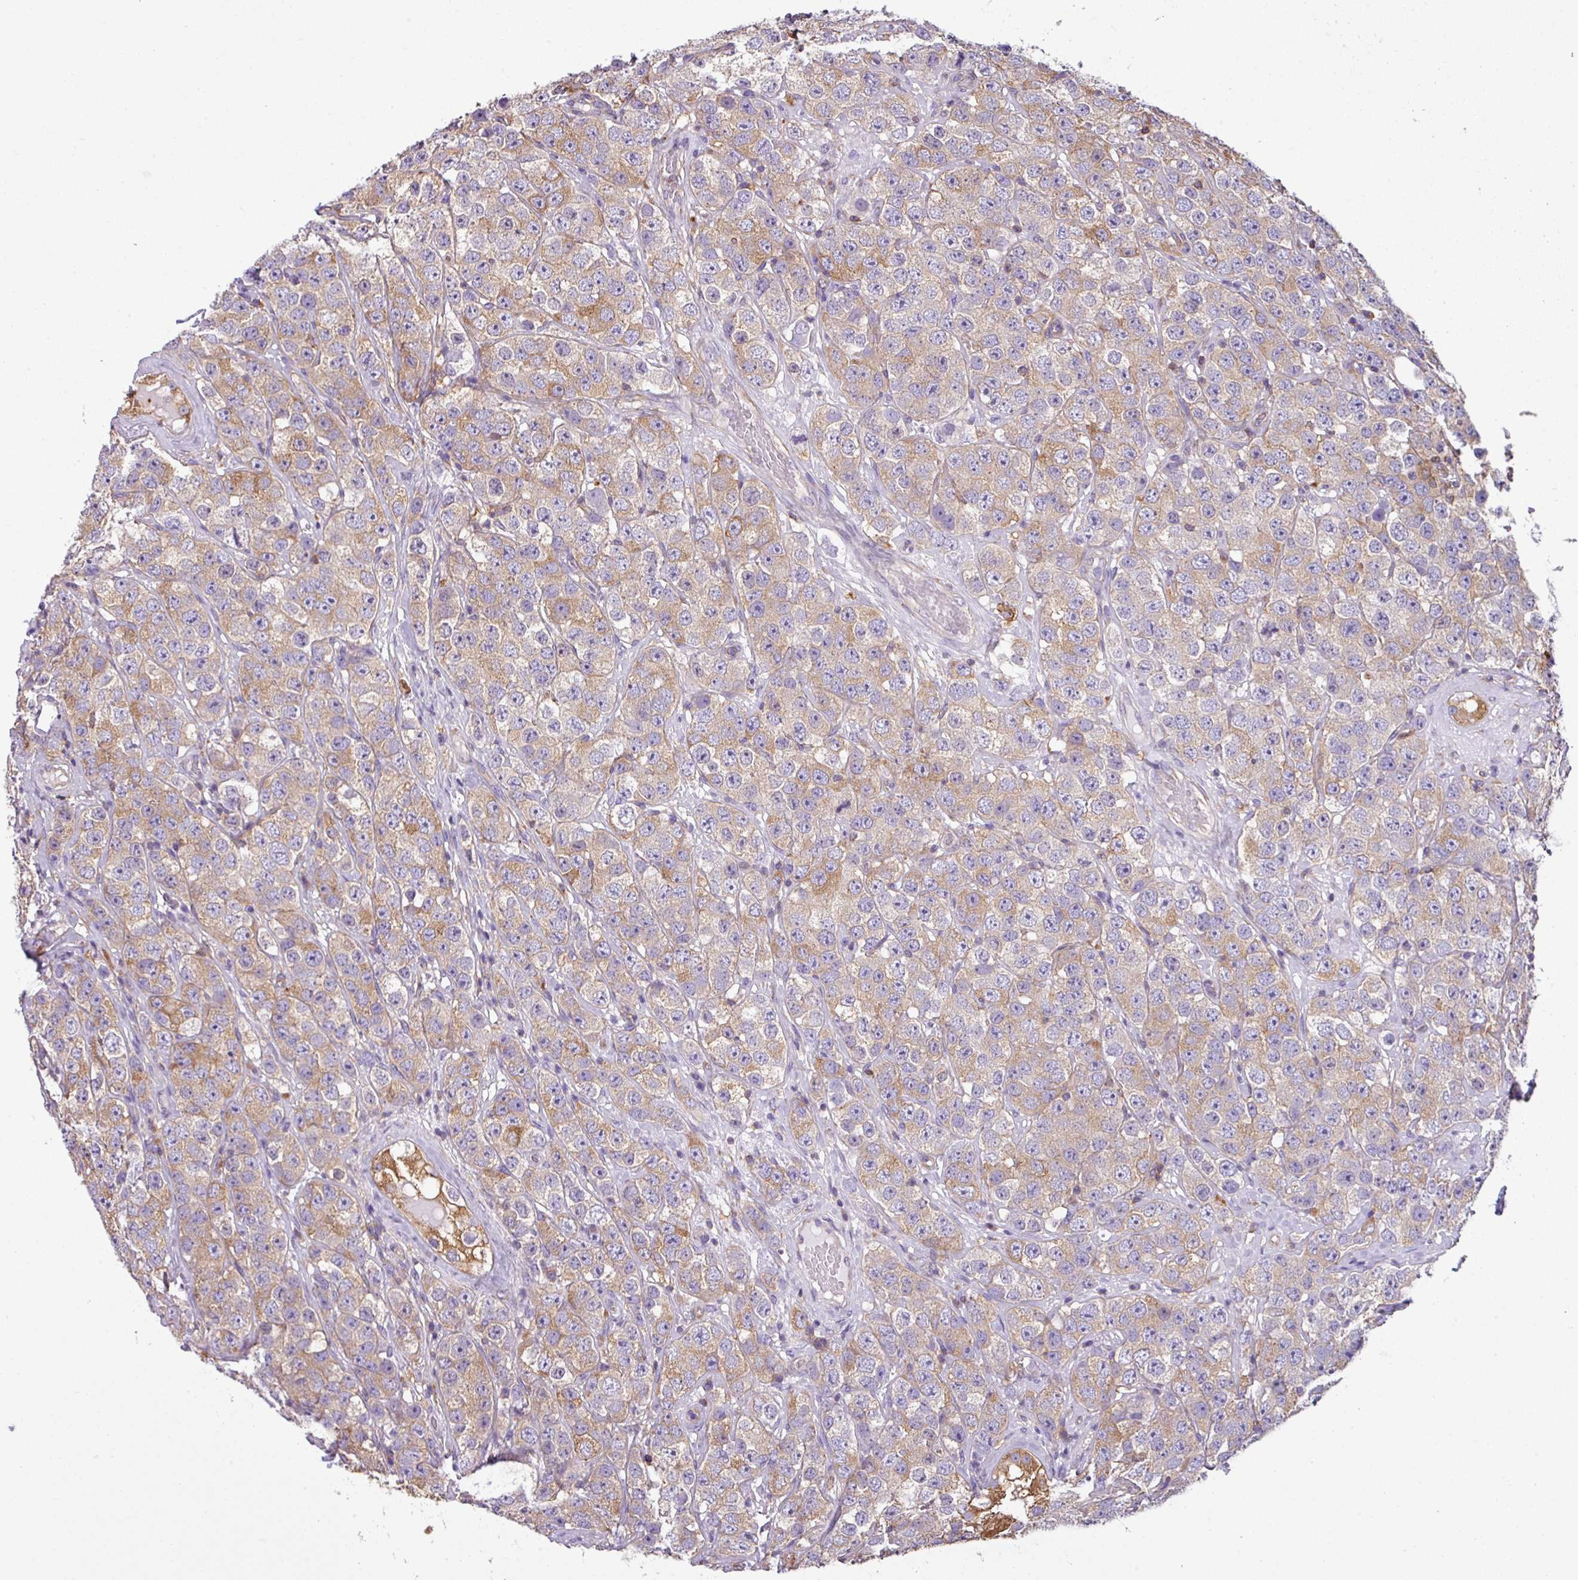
{"staining": {"intensity": "weak", "quantity": "25%-75%", "location": "cytoplasmic/membranous"}, "tissue": "testis cancer", "cell_type": "Tumor cells", "image_type": "cancer", "snomed": [{"axis": "morphology", "description": "Seminoma, NOS"}, {"axis": "topography", "description": "Testis"}], "caption": "A low amount of weak cytoplasmic/membranous staining is identified in about 25%-75% of tumor cells in seminoma (testis) tissue.", "gene": "XNDC1N", "patient": {"sex": "male", "age": 28}}